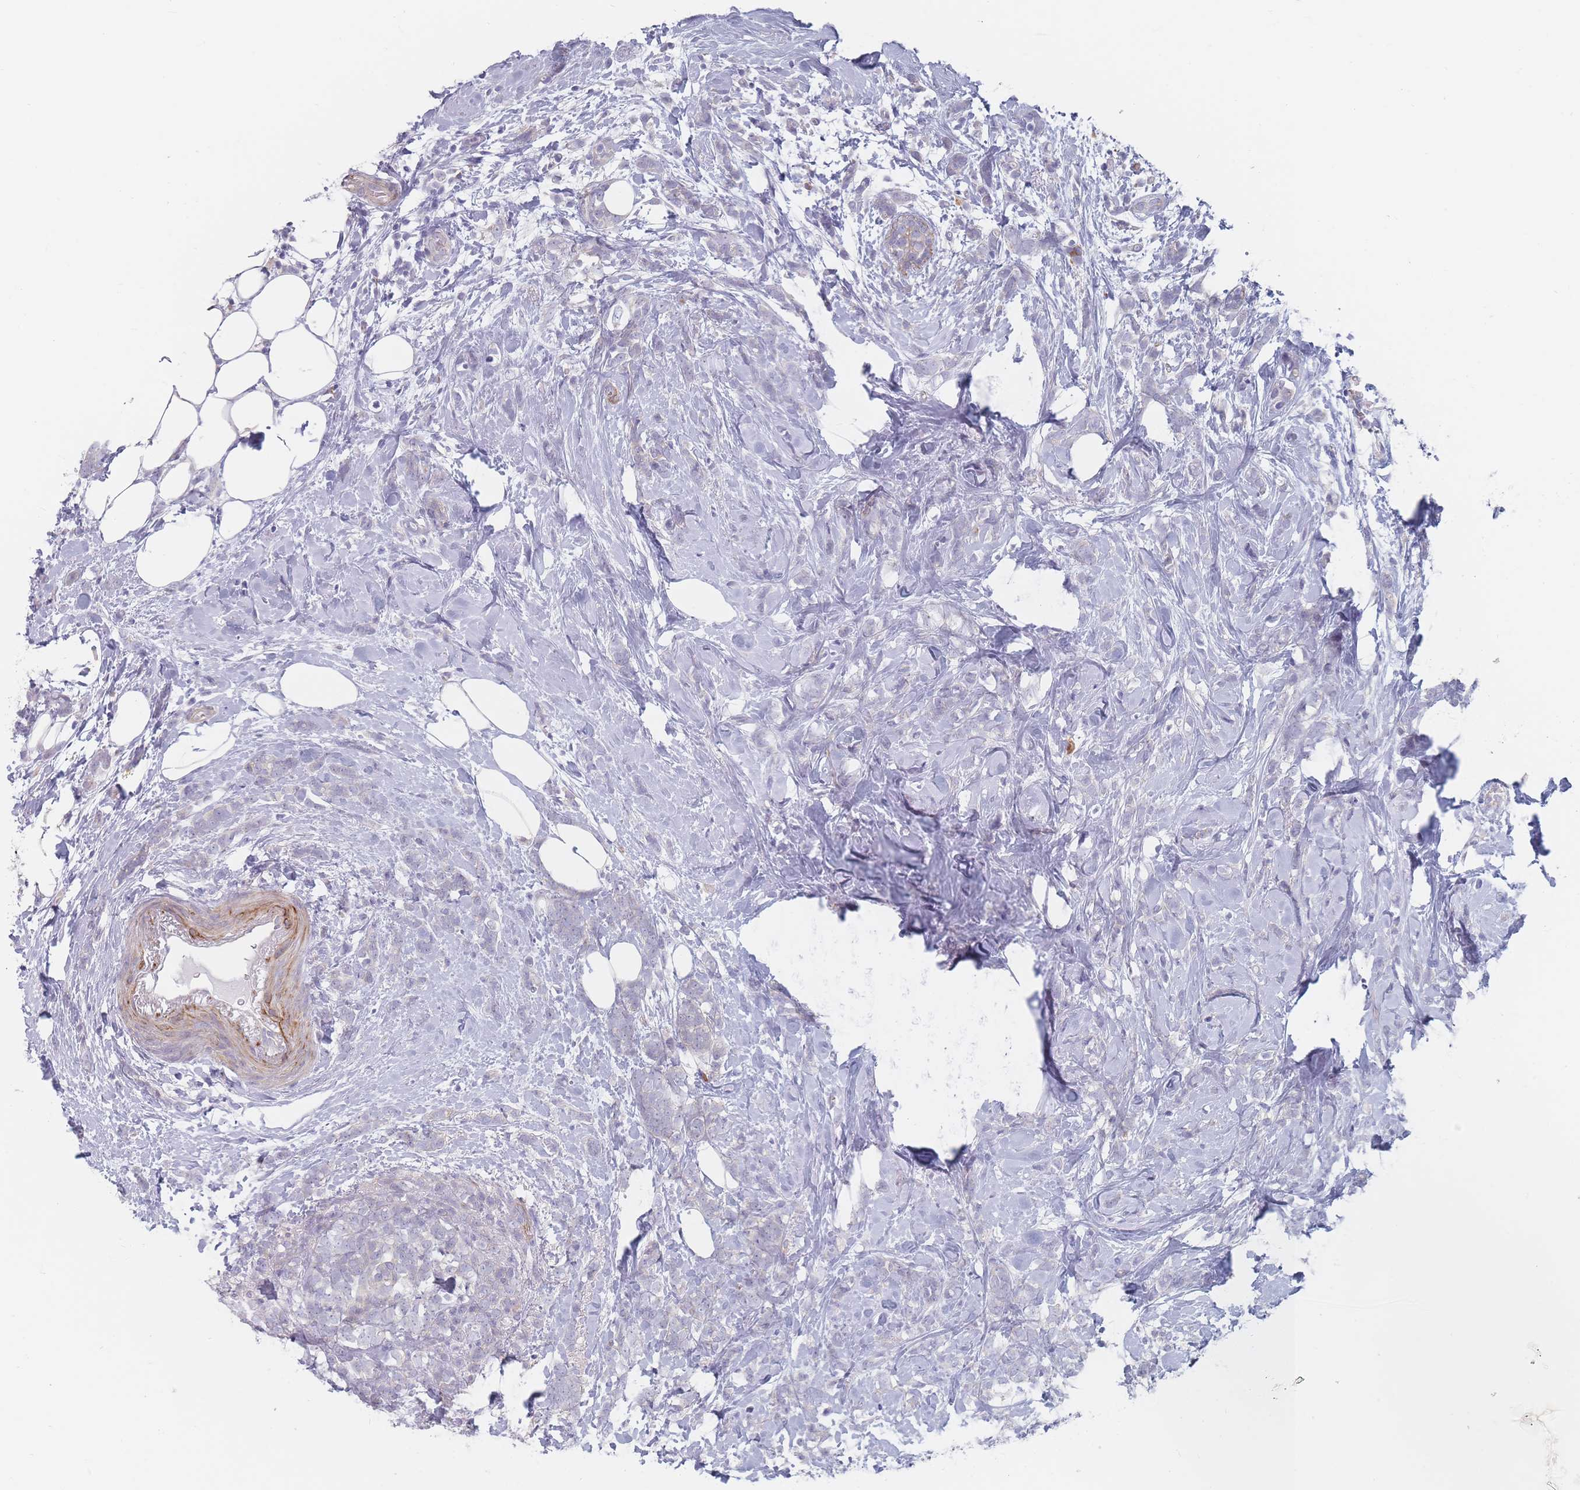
{"staining": {"intensity": "negative", "quantity": "none", "location": "none"}, "tissue": "breast cancer", "cell_type": "Tumor cells", "image_type": "cancer", "snomed": [{"axis": "morphology", "description": "Lobular carcinoma"}, {"axis": "topography", "description": "Breast"}], "caption": "Immunohistochemistry of breast cancer (lobular carcinoma) exhibits no positivity in tumor cells.", "gene": "ERBIN", "patient": {"sex": "female", "age": 58}}